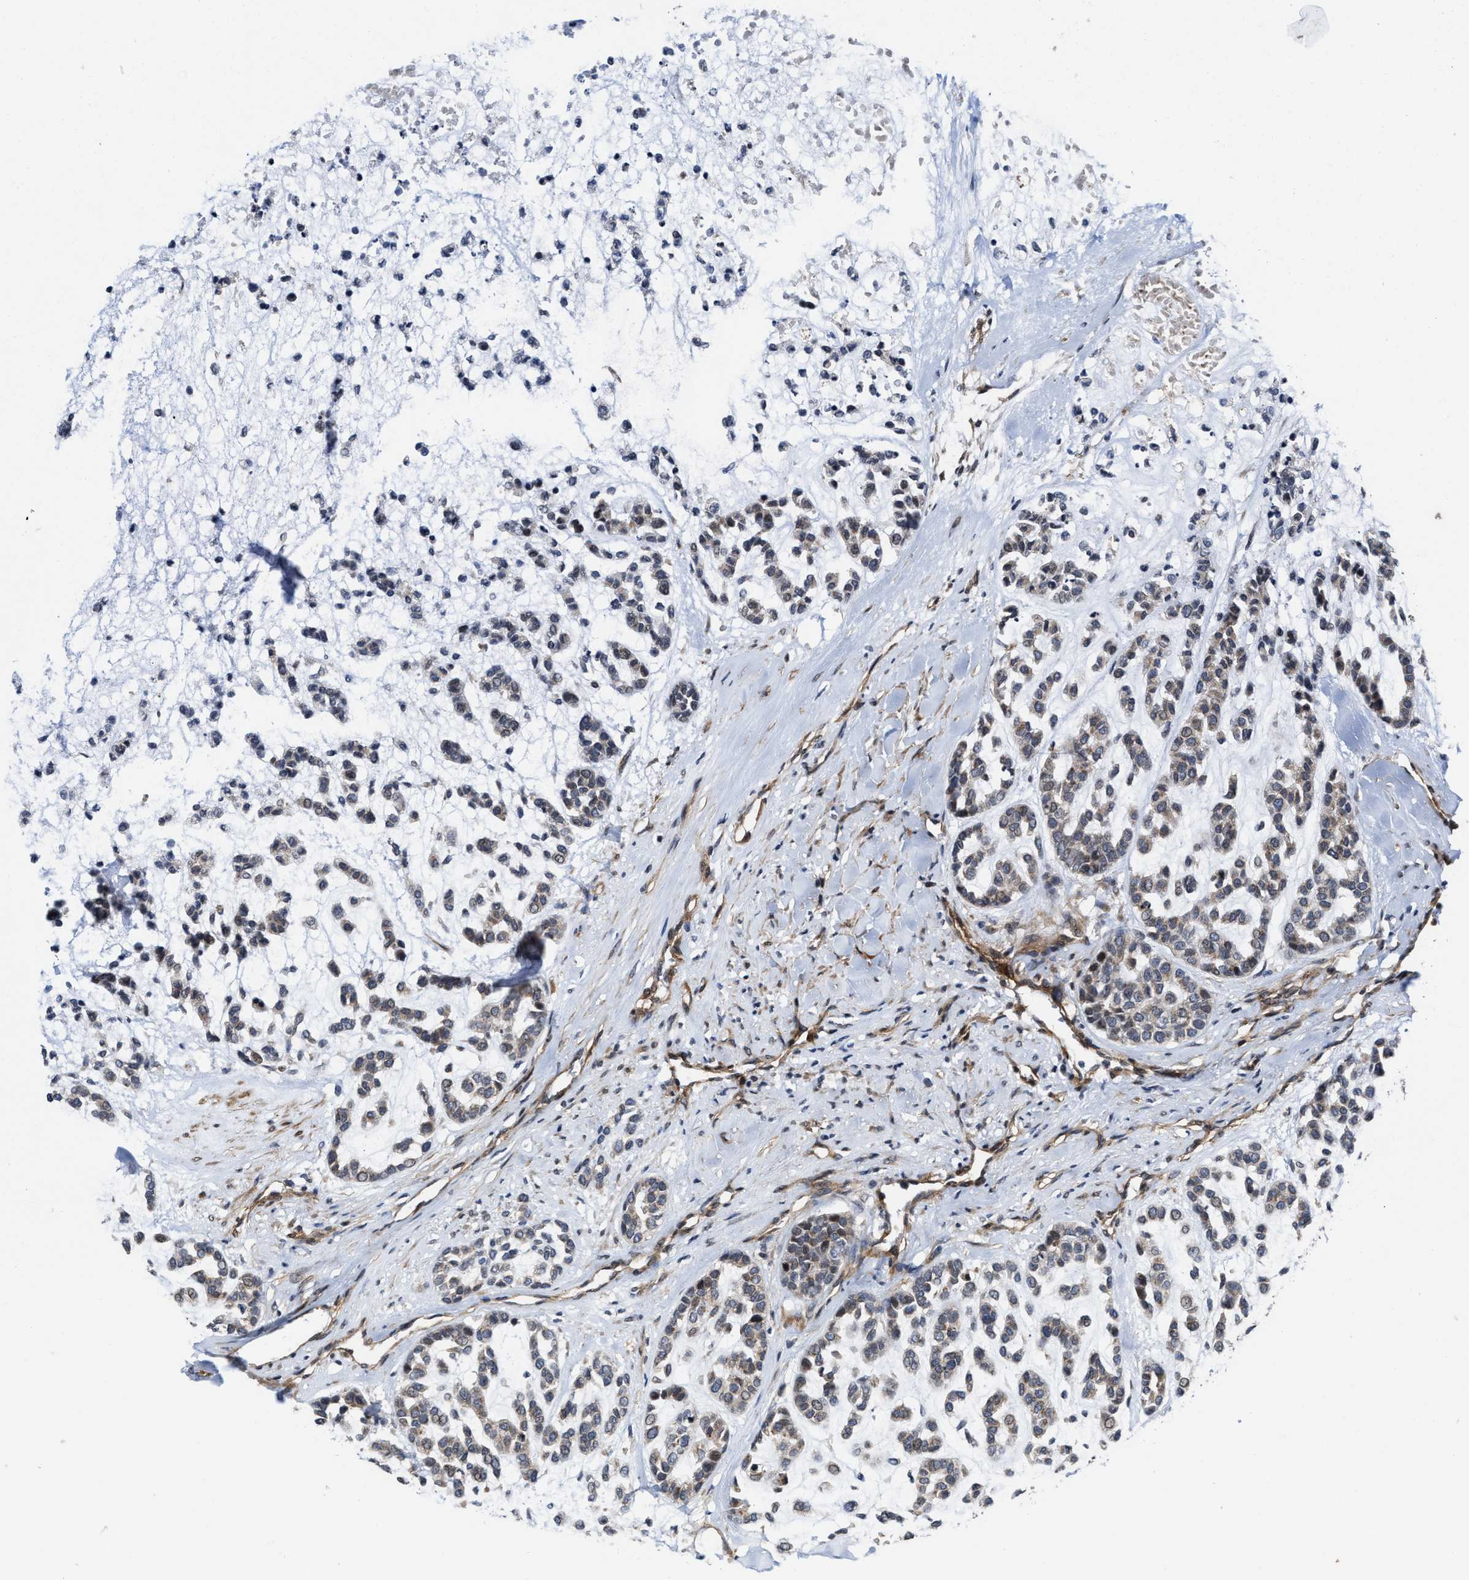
{"staining": {"intensity": "weak", "quantity": "<25%", "location": "cytoplasmic/membranous"}, "tissue": "head and neck cancer", "cell_type": "Tumor cells", "image_type": "cancer", "snomed": [{"axis": "morphology", "description": "Adenocarcinoma, NOS"}, {"axis": "morphology", "description": "Adenoma, NOS"}, {"axis": "topography", "description": "Head-Neck"}], "caption": "The micrograph exhibits no staining of tumor cells in head and neck cancer. Brightfield microscopy of immunohistochemistry stained with DAB (3,3'-diaminobenzidine) (brown) and hematoxylin (blue), captured at high magnification.", "gene": "TGFB1I1", "patient": {"sex": "female", "age": 55}}